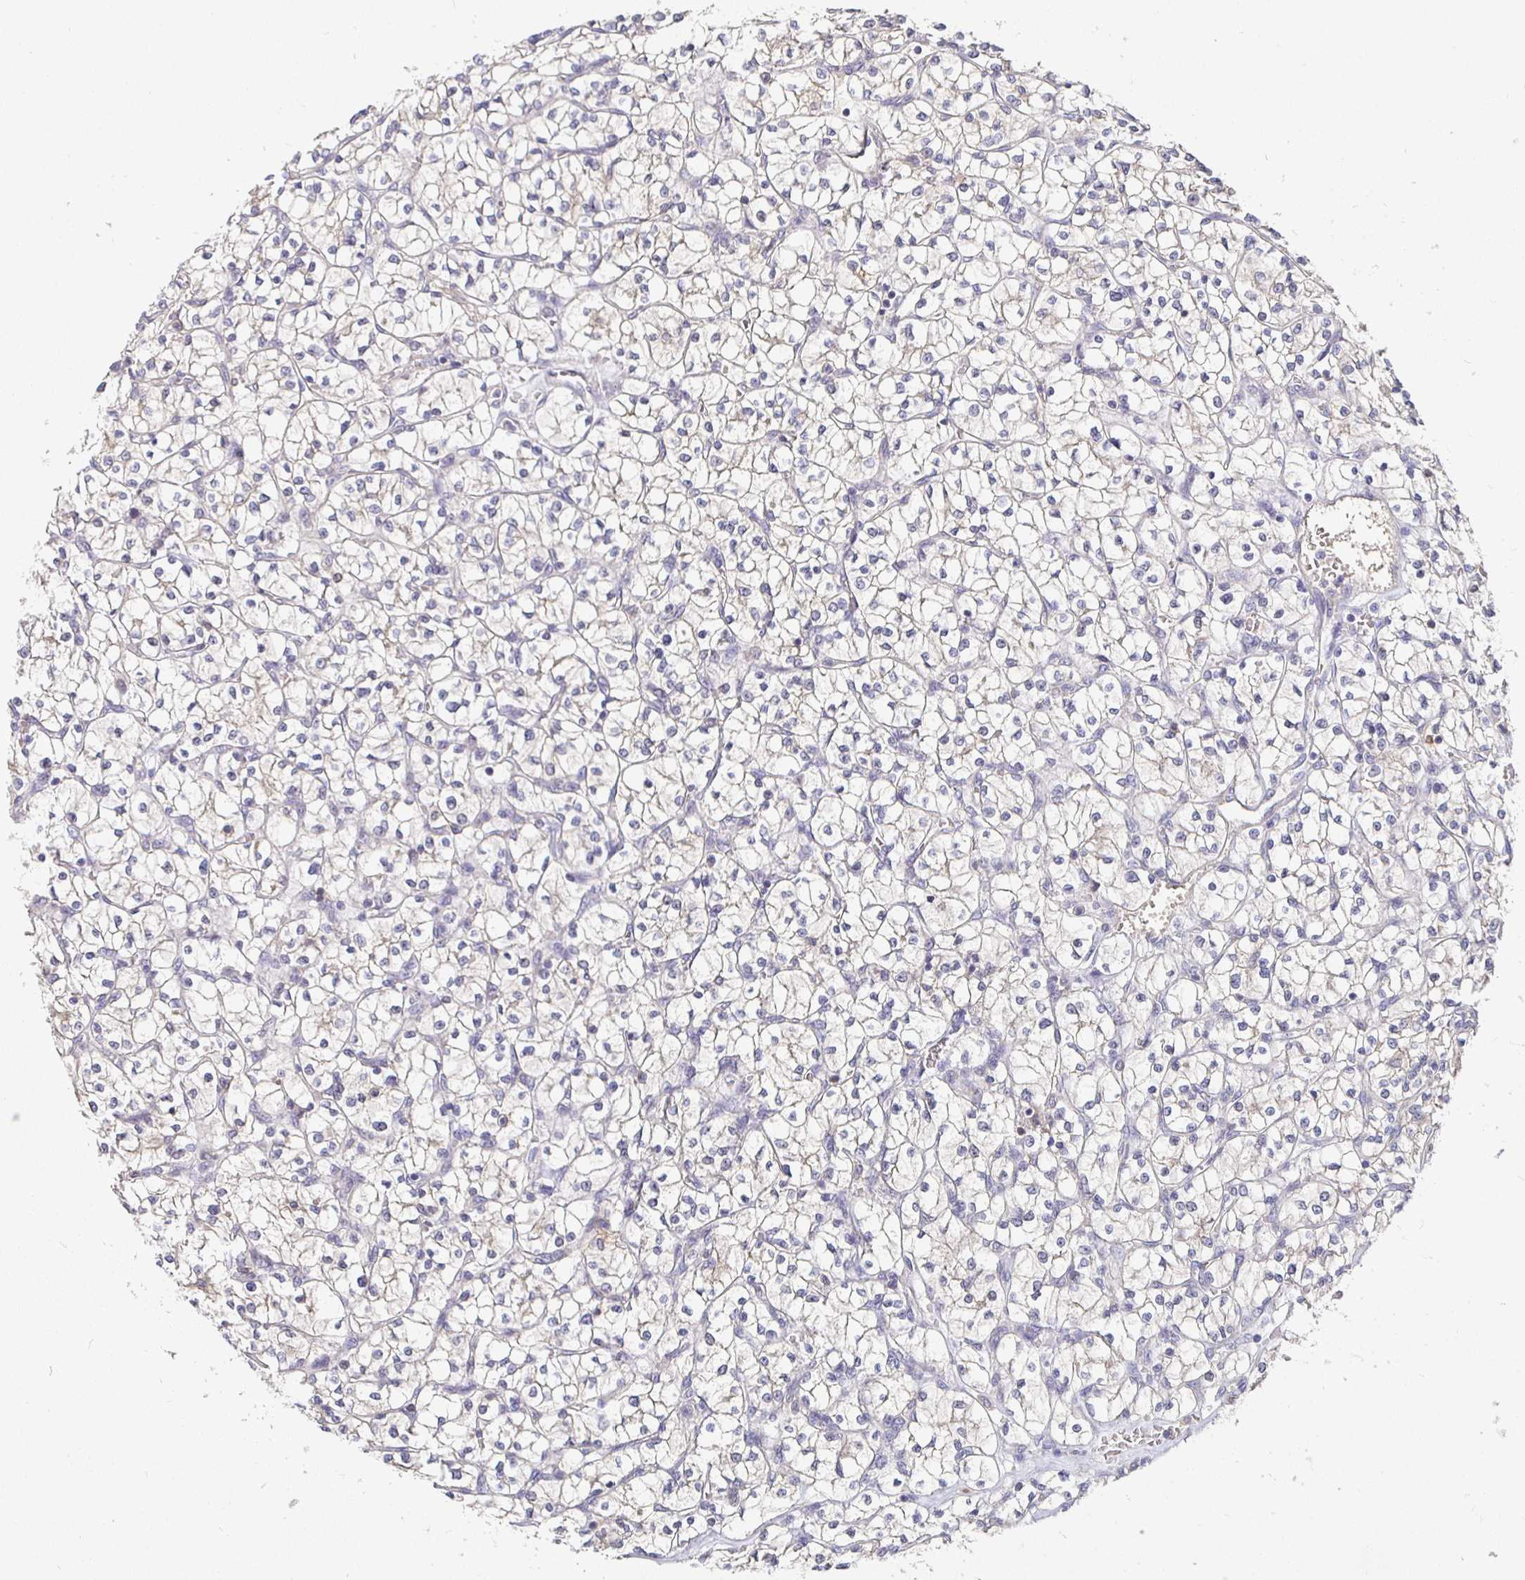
{"staining": {"intensity": "negative", "quantity": "none", "location": "none"}, "tissue": "renal cancer", "cell_type": "Tumor cells", "image_type": "cancer", "snomed": [{"axis": "morphology", "description": "Adenocarcinoma, NOS"}, {"axis": "topography", "description": "Kidney"}], "caption": "Histopathology image shows no significant protein expression in tumor cells of renal cancer (adenocarcinoma). (Immunohistochemistry, brightfield microscopy, high magnification).", "gene": "SATB1", "patient": {"sex": "female", "age": 64}}